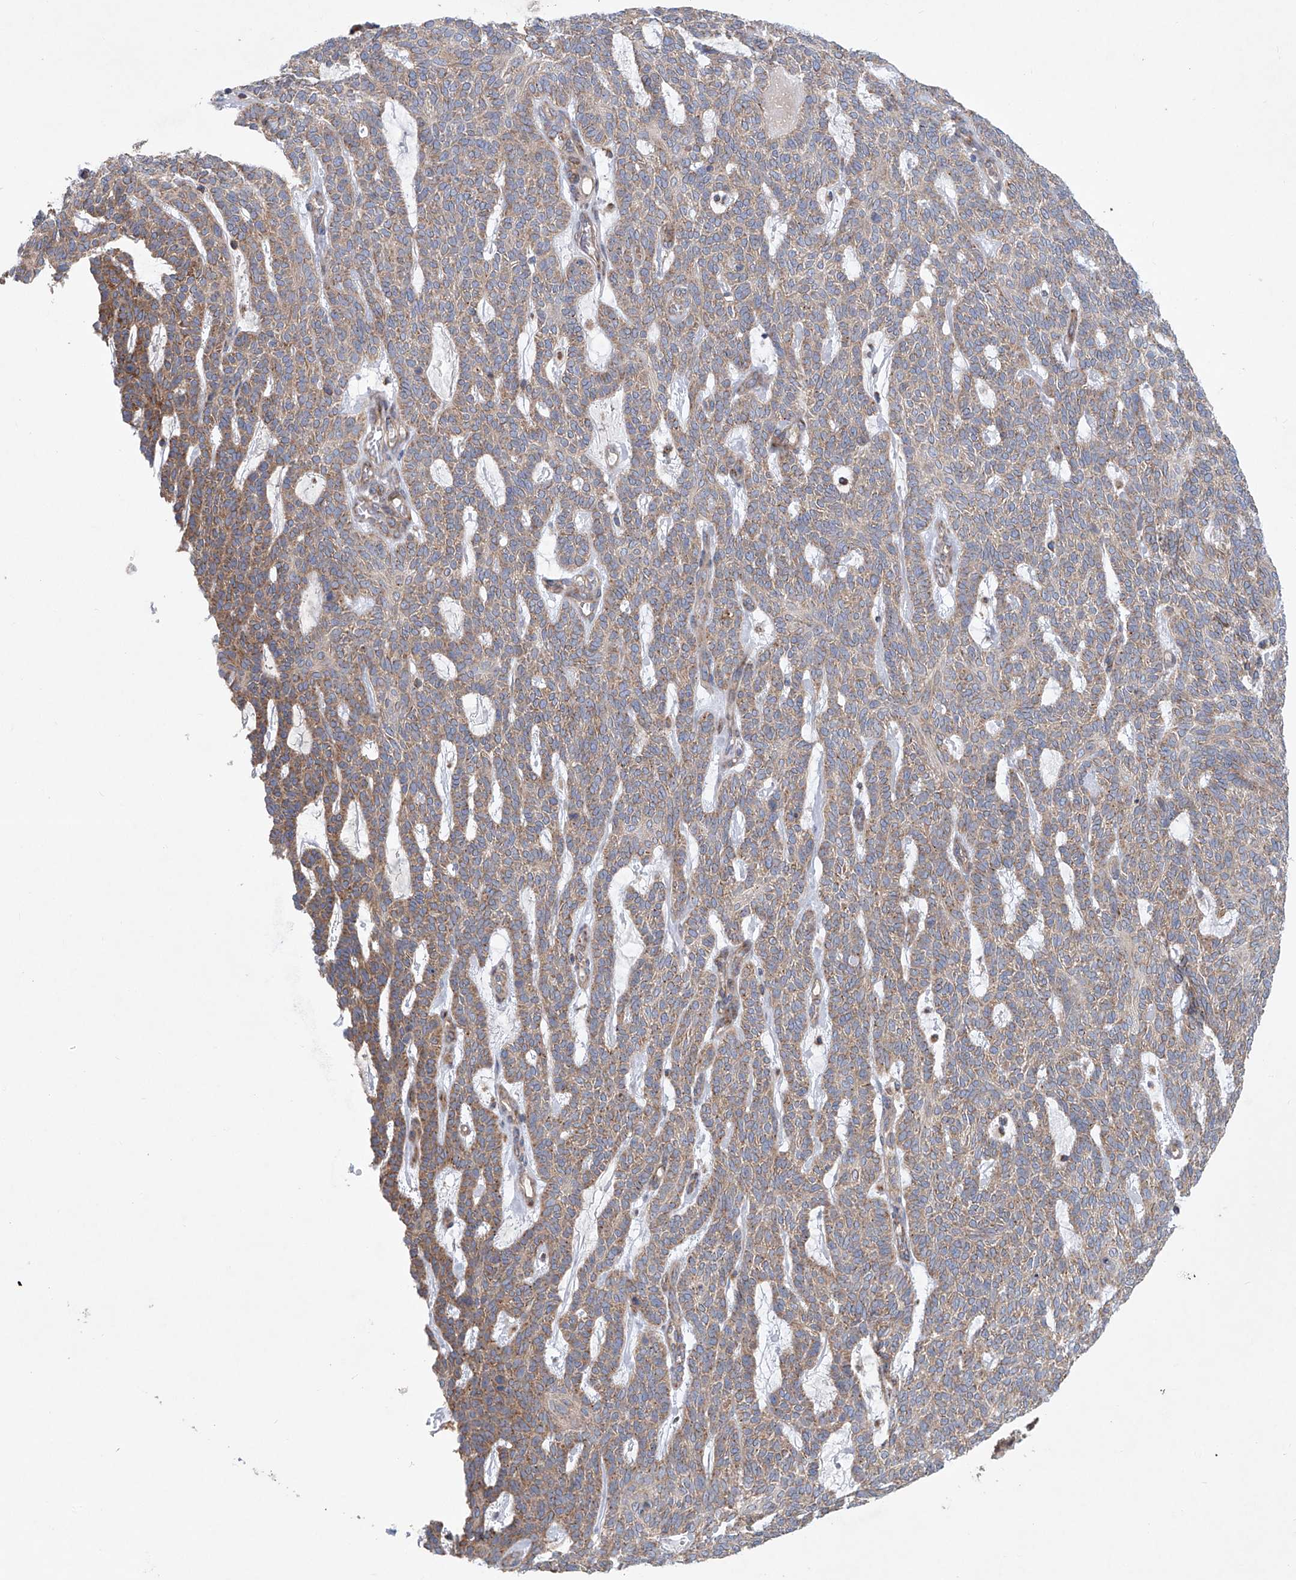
{"staining": {"intensity": "moderate", "quantity": ">75%", "location": "cytoplasmic/membranous"}, "tissue": "skin cancer", "cell_type": "Tumor cells", "image_type": "cancer", "snomed": [{"axis": "morphology", "description": "Squamous cell carcinoma, NOS"}, {"axis": "topography", "description": "Skin"}], "caption": "Protein expression by immunohistochemistry (IHC) shows moderate cytoplasmic/membranous staining in approximately >75% of tumor cells in skin cancer (squamous cell carcinoma).", "gene": "KLC4", "patient": {"sex": "female", "age": 90}}